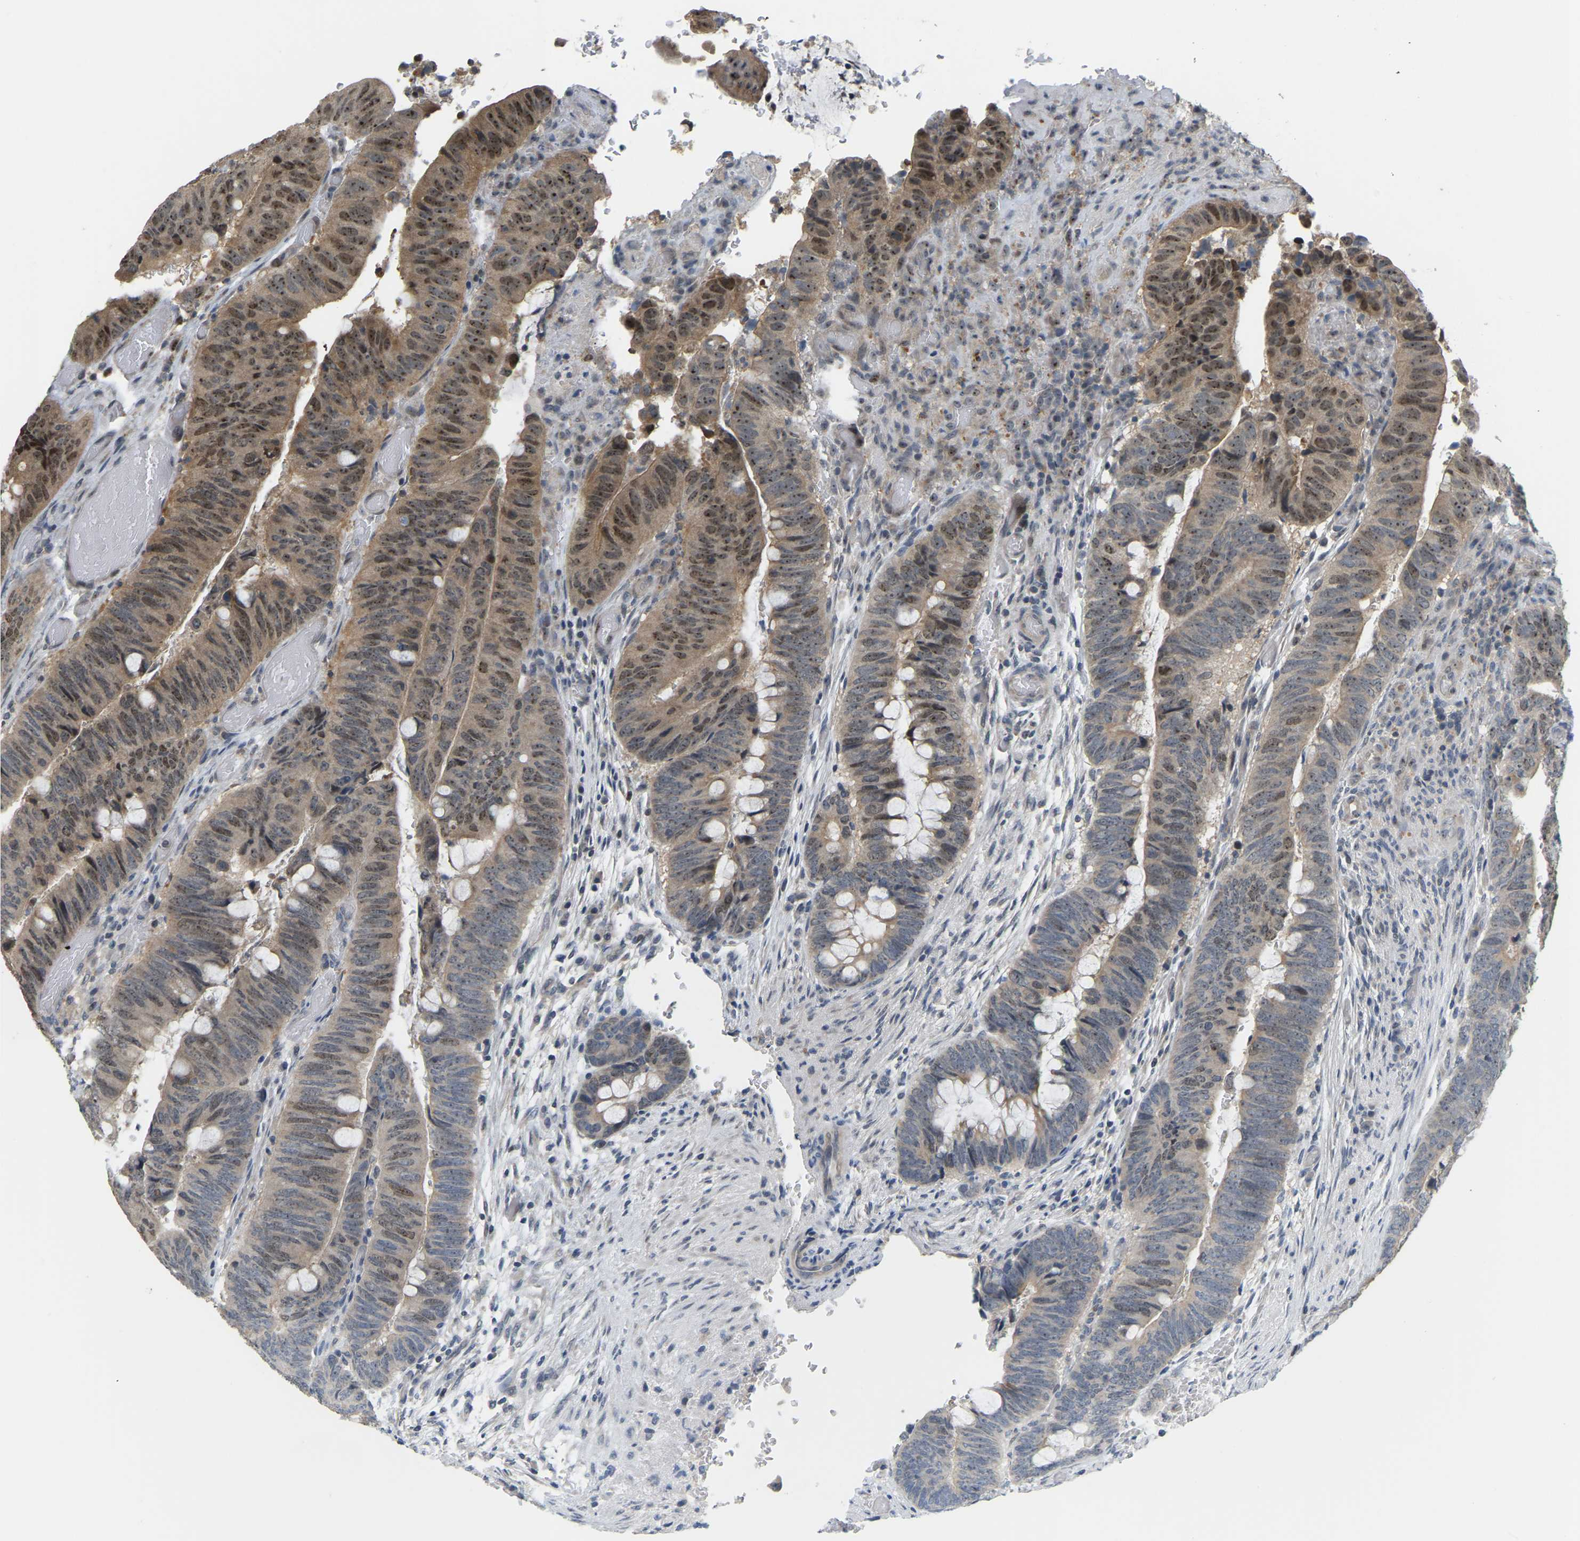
{"staining": {"intensity": "moderate", "quantity": "25%-75%", "location": "nuclear"}, "tissue": "colorectal cancer", "cell_type": "Tumor cells", "image_type": "cancer", "snomed": [{"axis": "morphology", "description": "Normal tissue, NOS"}, {"axis": "morphology", "description": "Adenocarcinoma, NOS"}, {"axis": "topography", "description": "Rectum"}], "caption": "Immunohistochemical staining of human colorectal adenocarcinoma shows medium levels of moderate nuclear protein positivity in approximately 25%-75% of tumor cells.", "gene": "BRF2", "patient": {"sex": "male", "age": 92}}